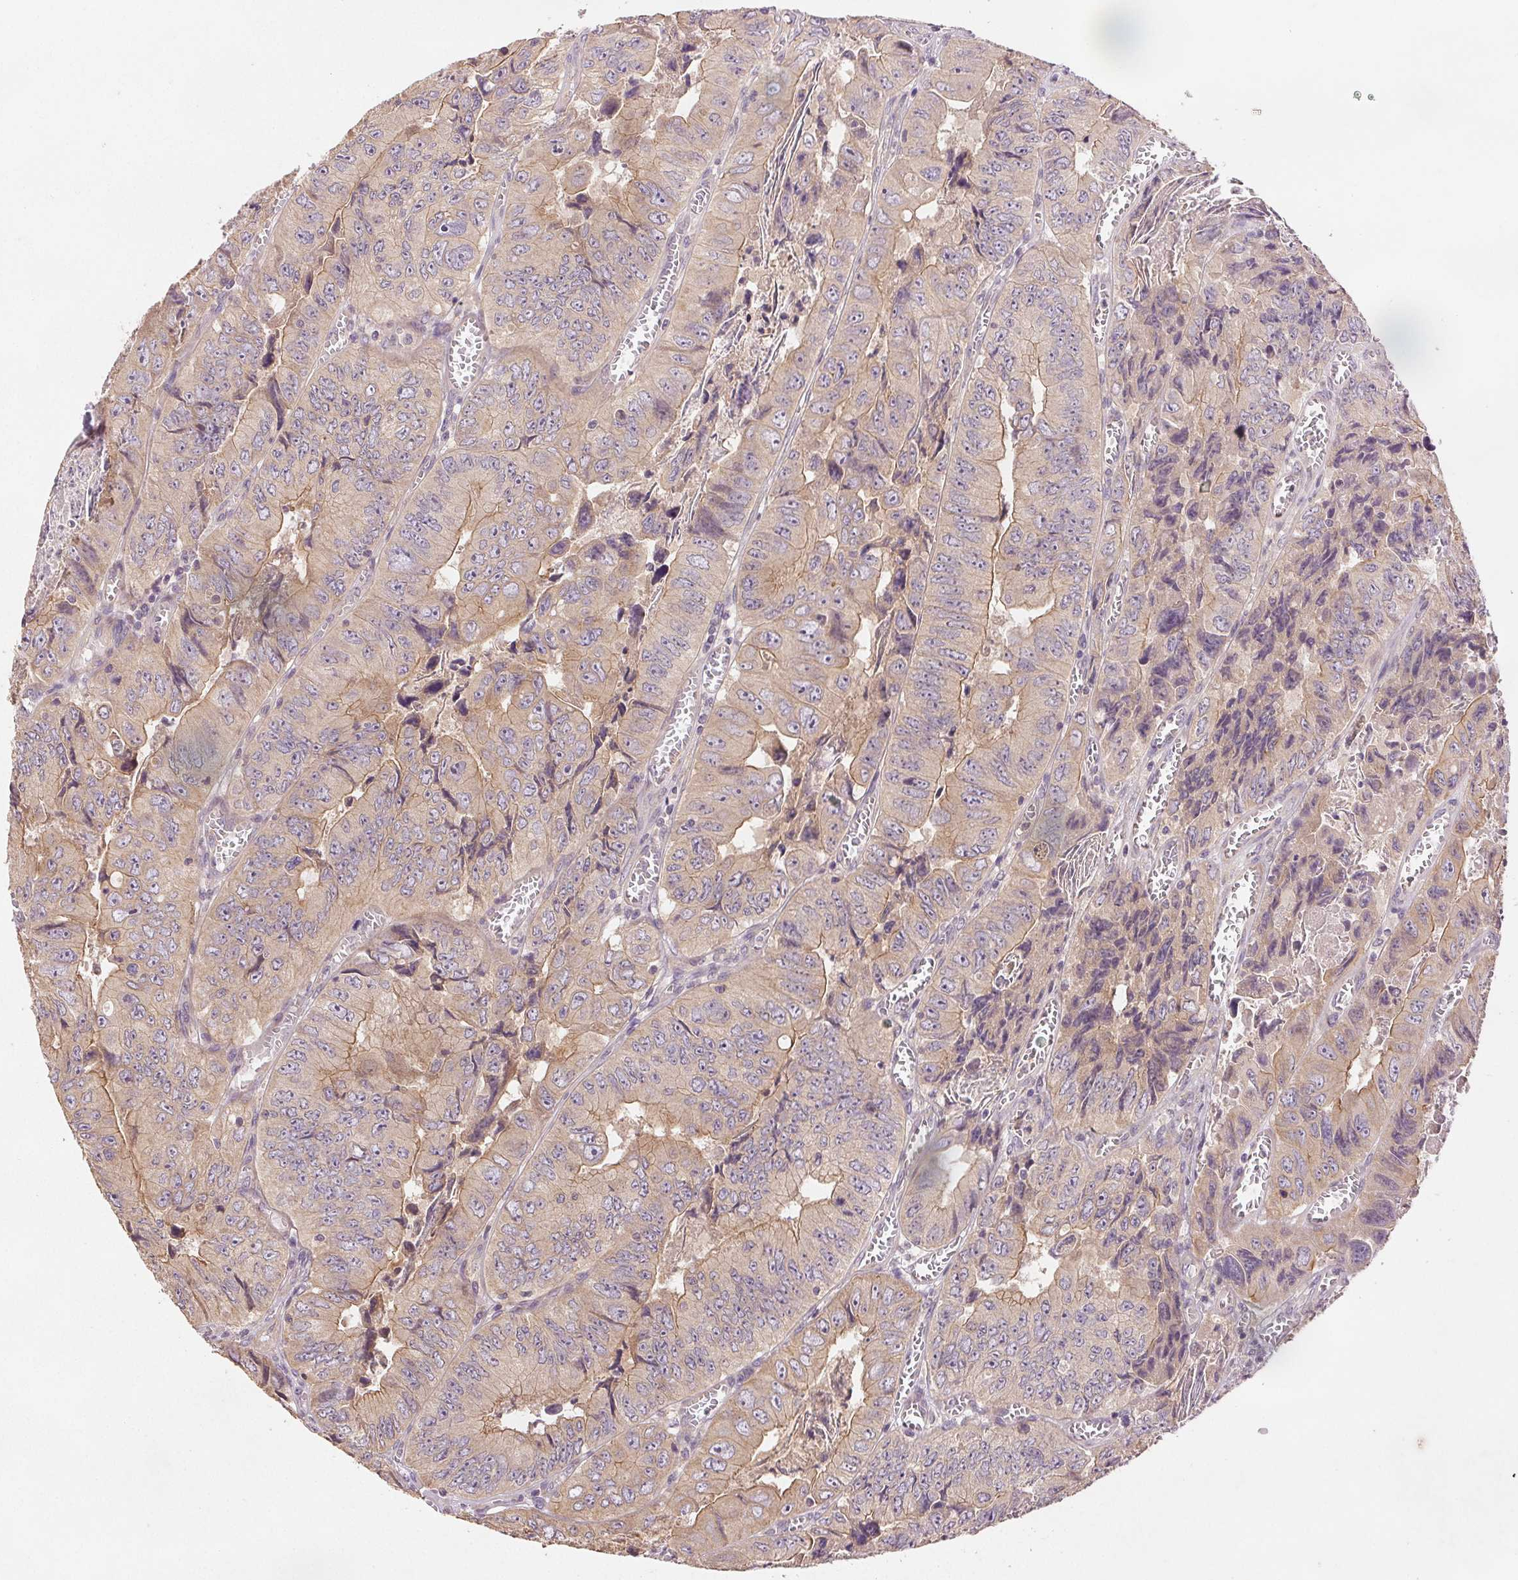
{"staining": {"intensity": "weak", "quantity": "25%-75%", "location": "cytoplasmic/membranous"}, "tissue": "colorectal cancer", "cell_type": "Tumor cells", "image_type": "cancer", "snomed": [{"axis": "morphology", "description": "Adenocarcinoma, NOS"}, {"axis": "topography", "description": "Colon"}], "caption": "Colorectal cancer (adenocarcinoma) stained for a protein (brown) demonstrates weak cytoplasmic/membranous positive positivity in about 25%-75% of tumor cells.", "gene": "YIF1B", "patient": {"sex": "female", "age": 84}}